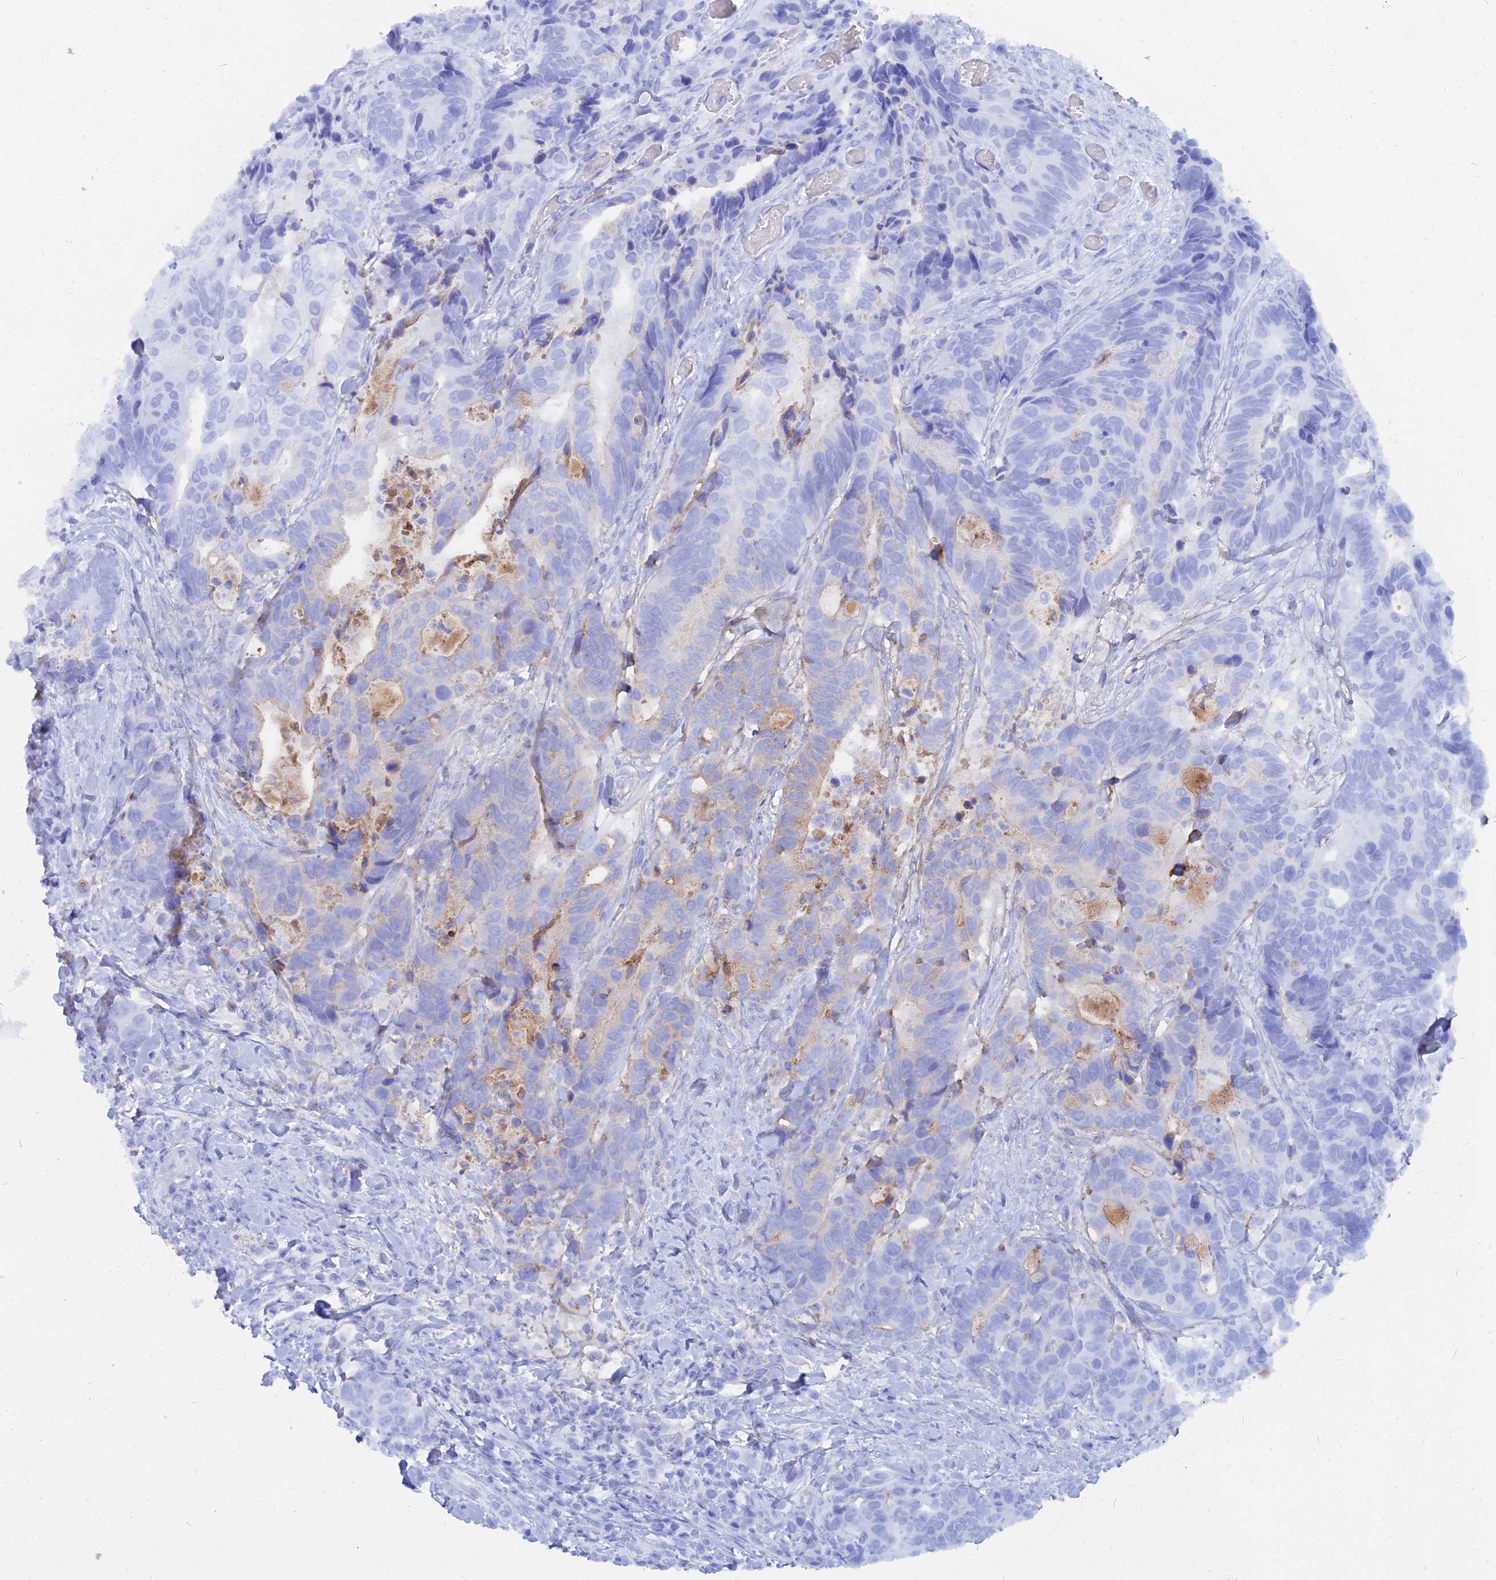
{"staining": {"intensity": "moderate", "quantity": "<25%", "location": "cytoplasmic/membranous"}, "tissue": "colorectal cancer", "cell_type": "Tumor cells", "image_type": "cancer", "snomed": [{"axis": "morphology", "description": "Adenocarcinoma, NOS"}, {"axis": "topography", "description": "Colon"}], "caption": "Colorectal cancer (adenocarcinoma) stained with a brown dye demonstrates moderate cytoplasmic/membranous positive positivity in about <25% of tumor cells.", "gene": "TRIM43B", "patient": {"sex": "female", "age": 82}}